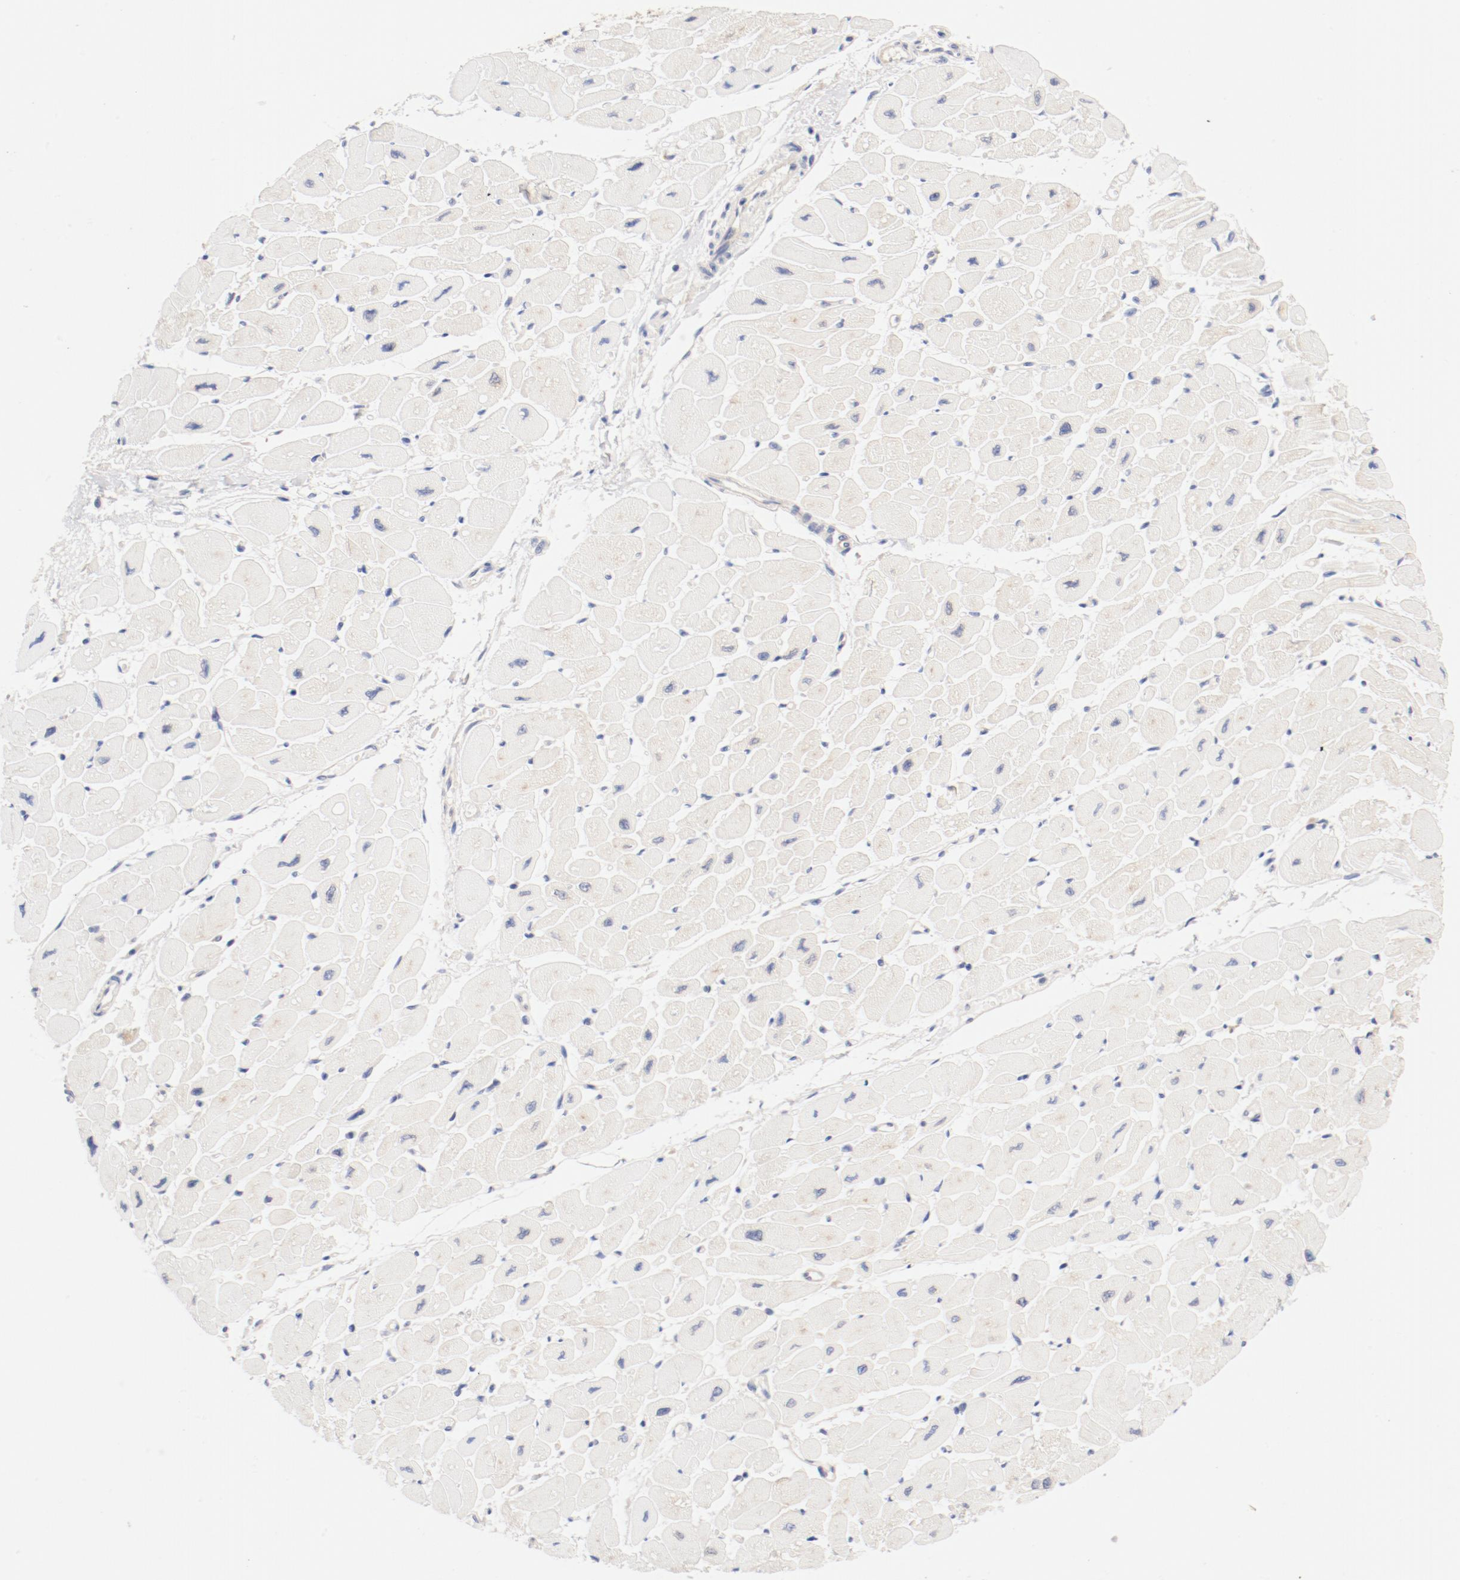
{"staining": {"intensity": "weak", "quantity": ">75%", "location": "cytoplasmic/membranous"}, "tissue": "heart muscle", "cell_type": "Cardiomyocytes", "image_type": "normal", "snomed": [{"axis": "morphology", "description": "Normal tissue, NOS"}, {"axis": "topography", "description": "Heart"}], "caption": "This photomicrograph displays IHC staining of normal heart muscle, with low weak cytoplasmic/membranous positivity in about >75% of cardiomyocytes.", "gene": "DYNC1H1", "patient": {"sex": "female", "age": 54}}